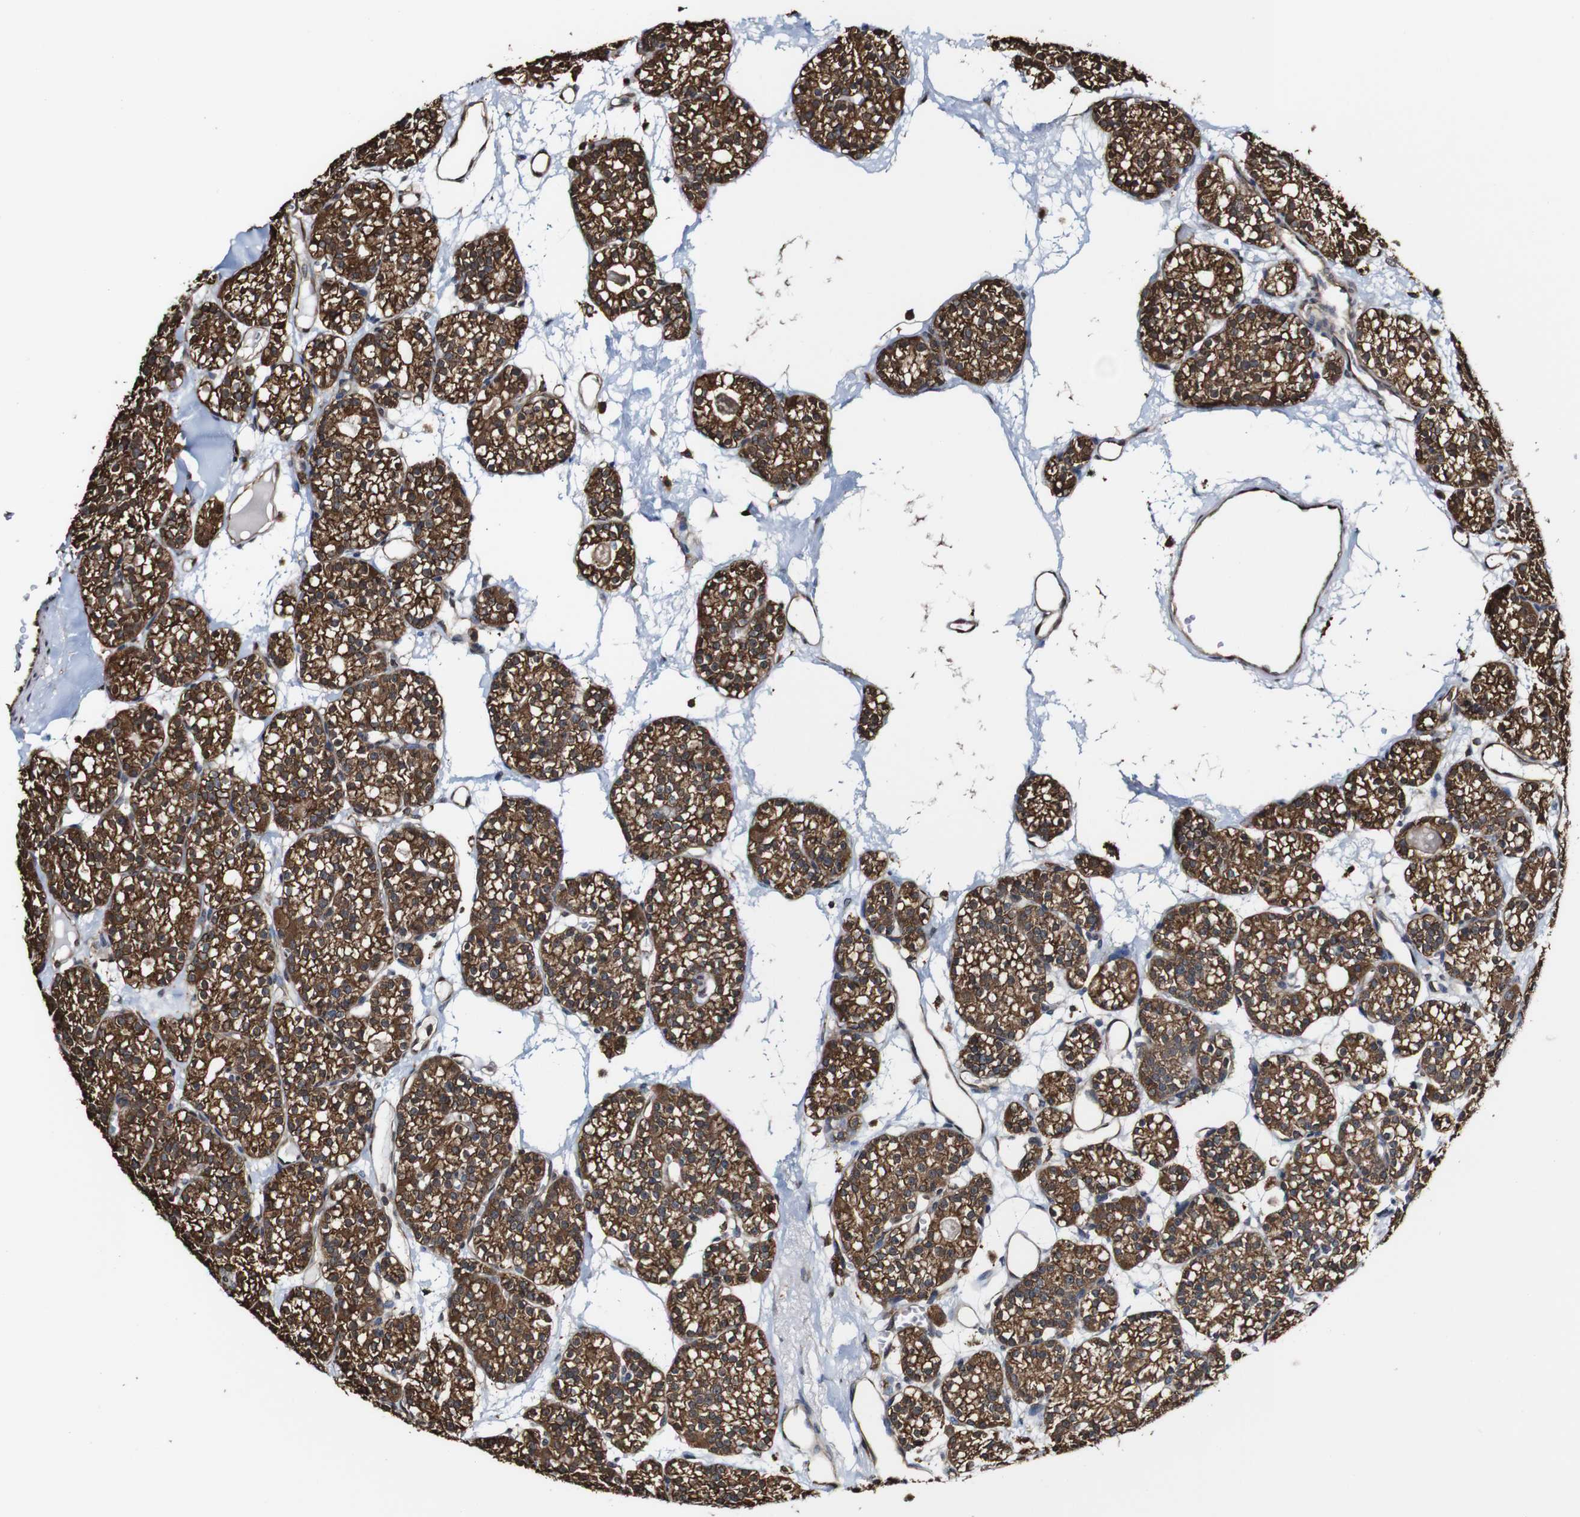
{"staining": {"intensity": "moderate", "quantity": ">75%", "location": "cytoplasmic/membranous"}, "tissue": "parathyroid gland", "cell_type": "Glandular cells", "image_type": "normal", "snomed": [{"axis": "morphology", "description": "Normal tissue, NOS"}, {"axis": "topography", "description": "Parathyroid gland"}], "caption": "Immunohistochemical staining of normal parathyroid gland reveals >75% levels of moderate cytoplasmic/membranous protein expression in about >75% of glandular cells.", "gene": "PTPRR", "patient": {"sex": "female", "age": 64}}